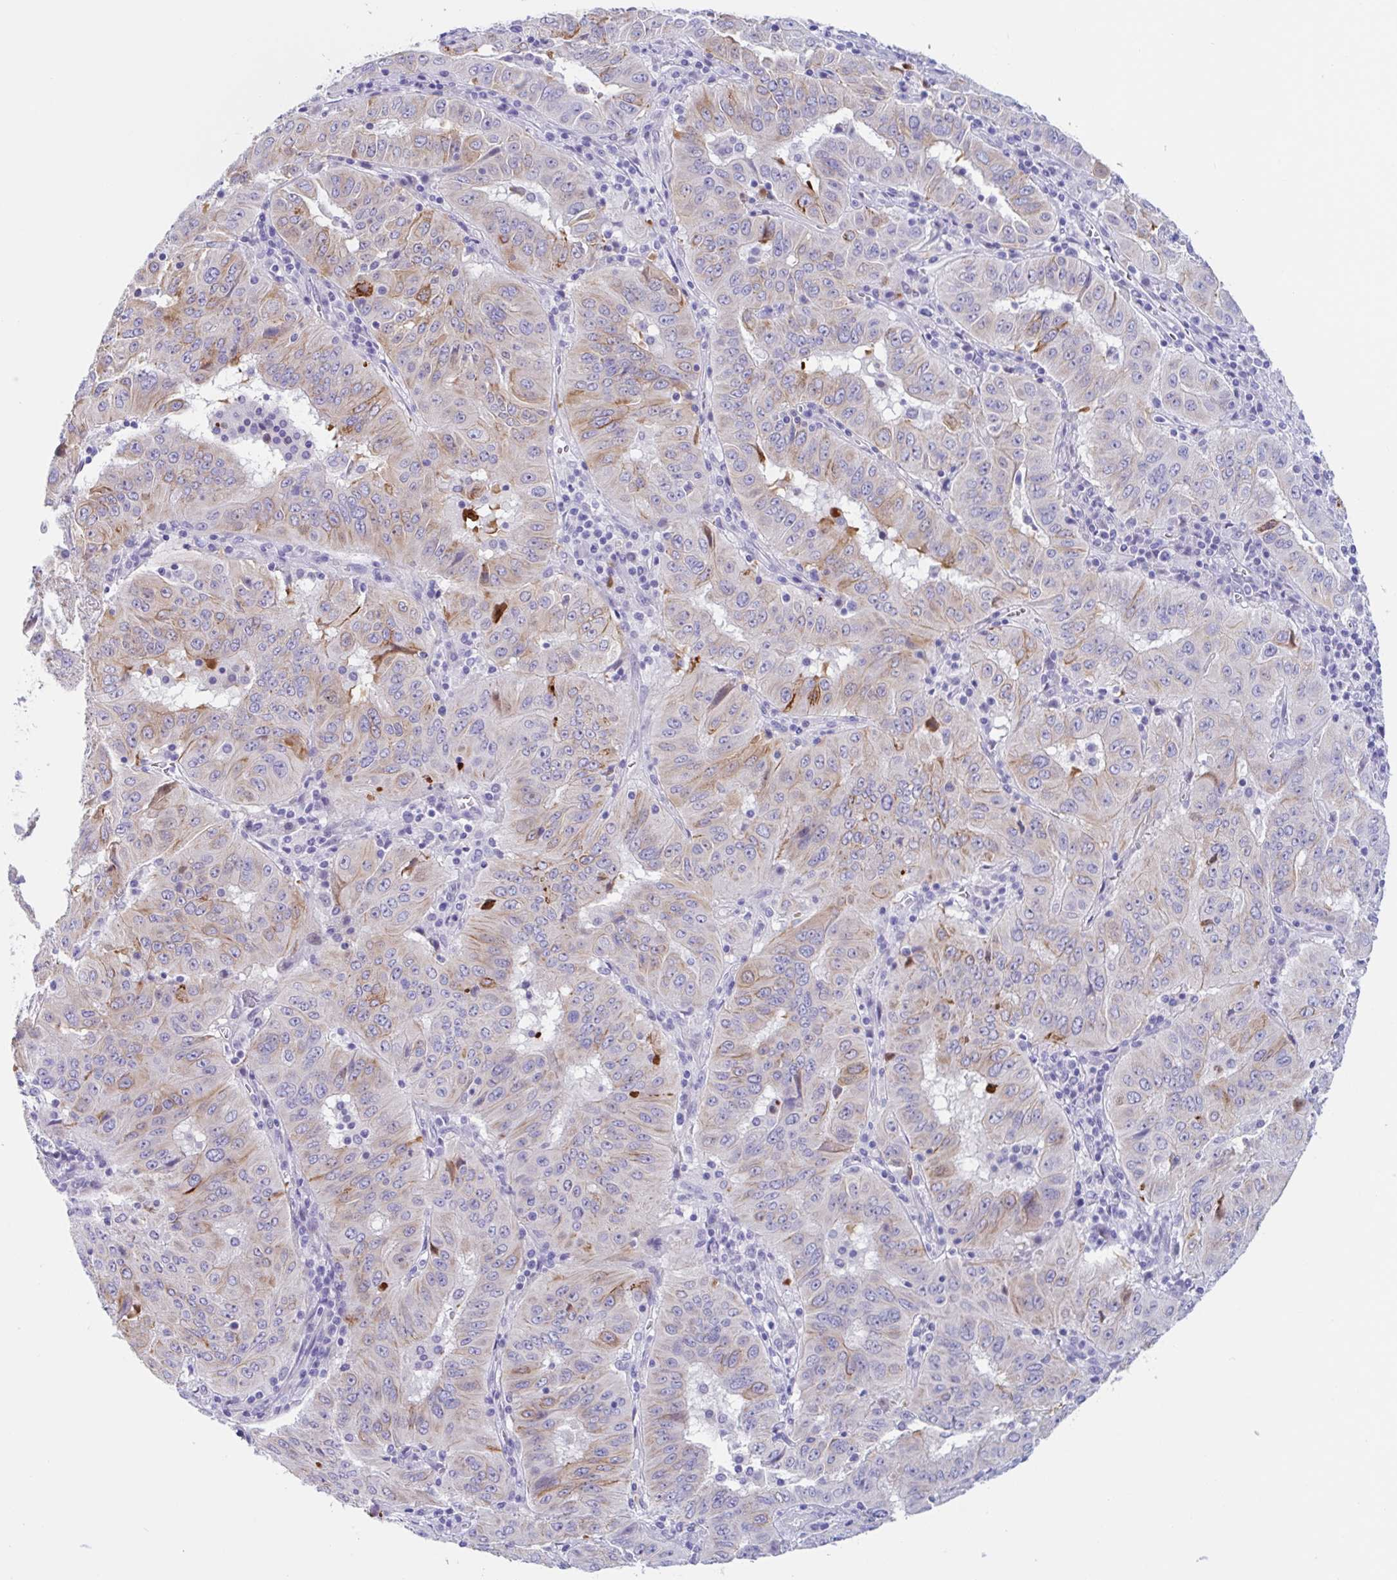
{"staining": {"intensity": "moderate", "quantity": "<25%", "location": "cytoplasmic/membranous"}, "tissue": "pancreatic cancer", "cell_type": "Tumor cells", "image_type": "cancer", "snomed": [{"axis": "morphology", "description": "Adenocarcinoma, NOS"}, {"axis": "topography", "description": "Pancreas"}], "caption": "Tumor cells reveal low levels of moderate cytoplasmic/membranous expression in approximately <25% of cells in pancreatic cancer (adenocarcinoma). The staining was performed using DAB (3,3'-diaminobenzidine), with brown indicating positive protein expression. Nuclei are stained blue with hematoxylin.", "gene": "OR6N2", "patient": {"sex": "male", "age": 63}}